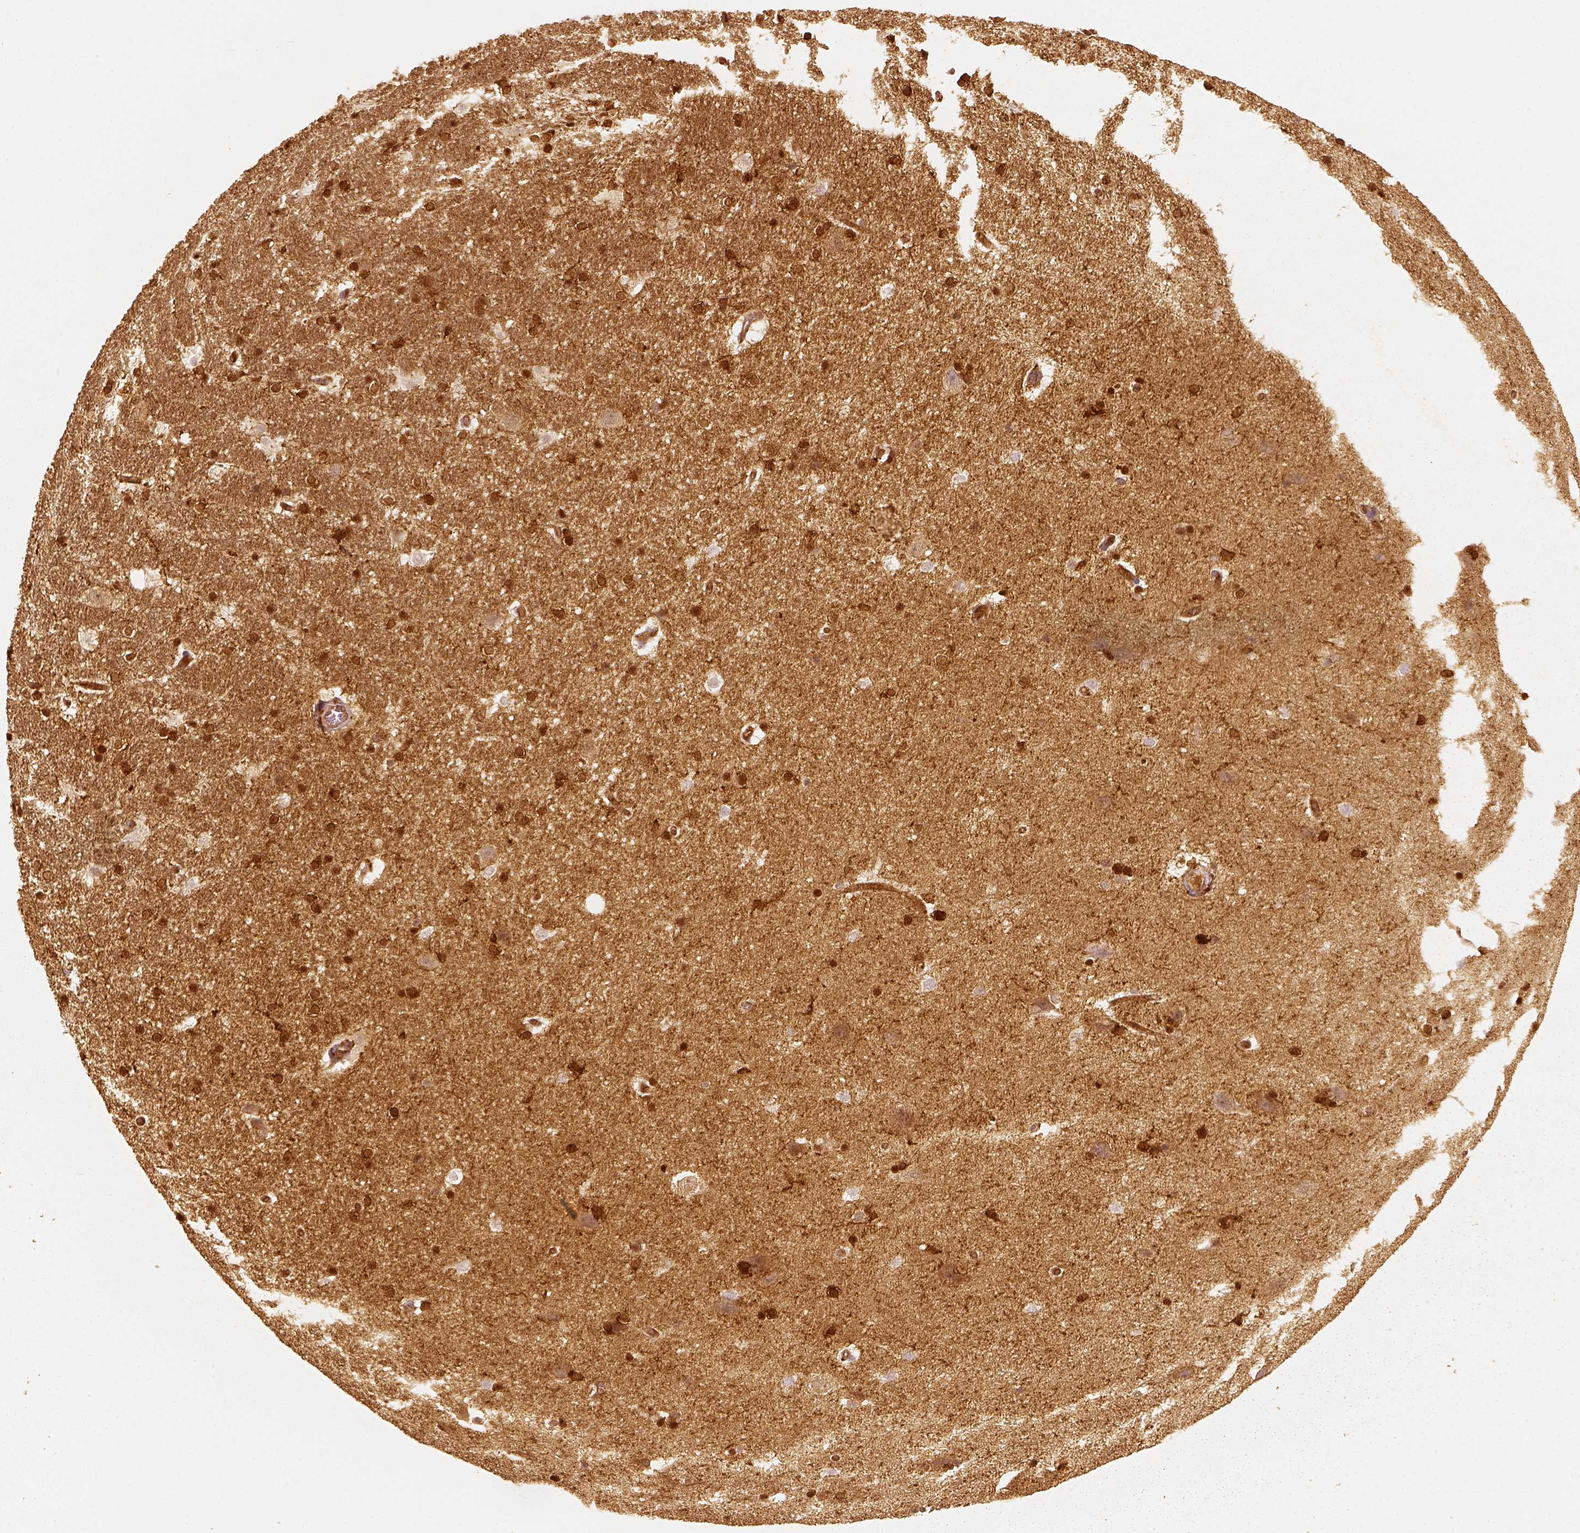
{"staining": {"intensity": "strong", "quantity": ">75%", "location": "cytoplasmic/membranous,nuclear"}, "tissue": "hippocampus", "cell_type": "Glial cells", "image_type": "normal", "snomed": [{"axis": "morphology", "description": "Normal tissue, NOS"}, {"axis": "topography", "description": "Cerebral cortex"}, {"axis": "topography", "description": "Hippocampus"}], "caption": "This histopathology image exhibits unremarkable hippocampus stained with immunohistochemistry (IHC) to label a protein in brown. The cytoplasmic/membranous,nuclear of glial cells show strong positivity for the protein. Nuclei are counter-stained blue.", "gene": "FSCN1", "patient": {"sex": "female", "age": 19}}